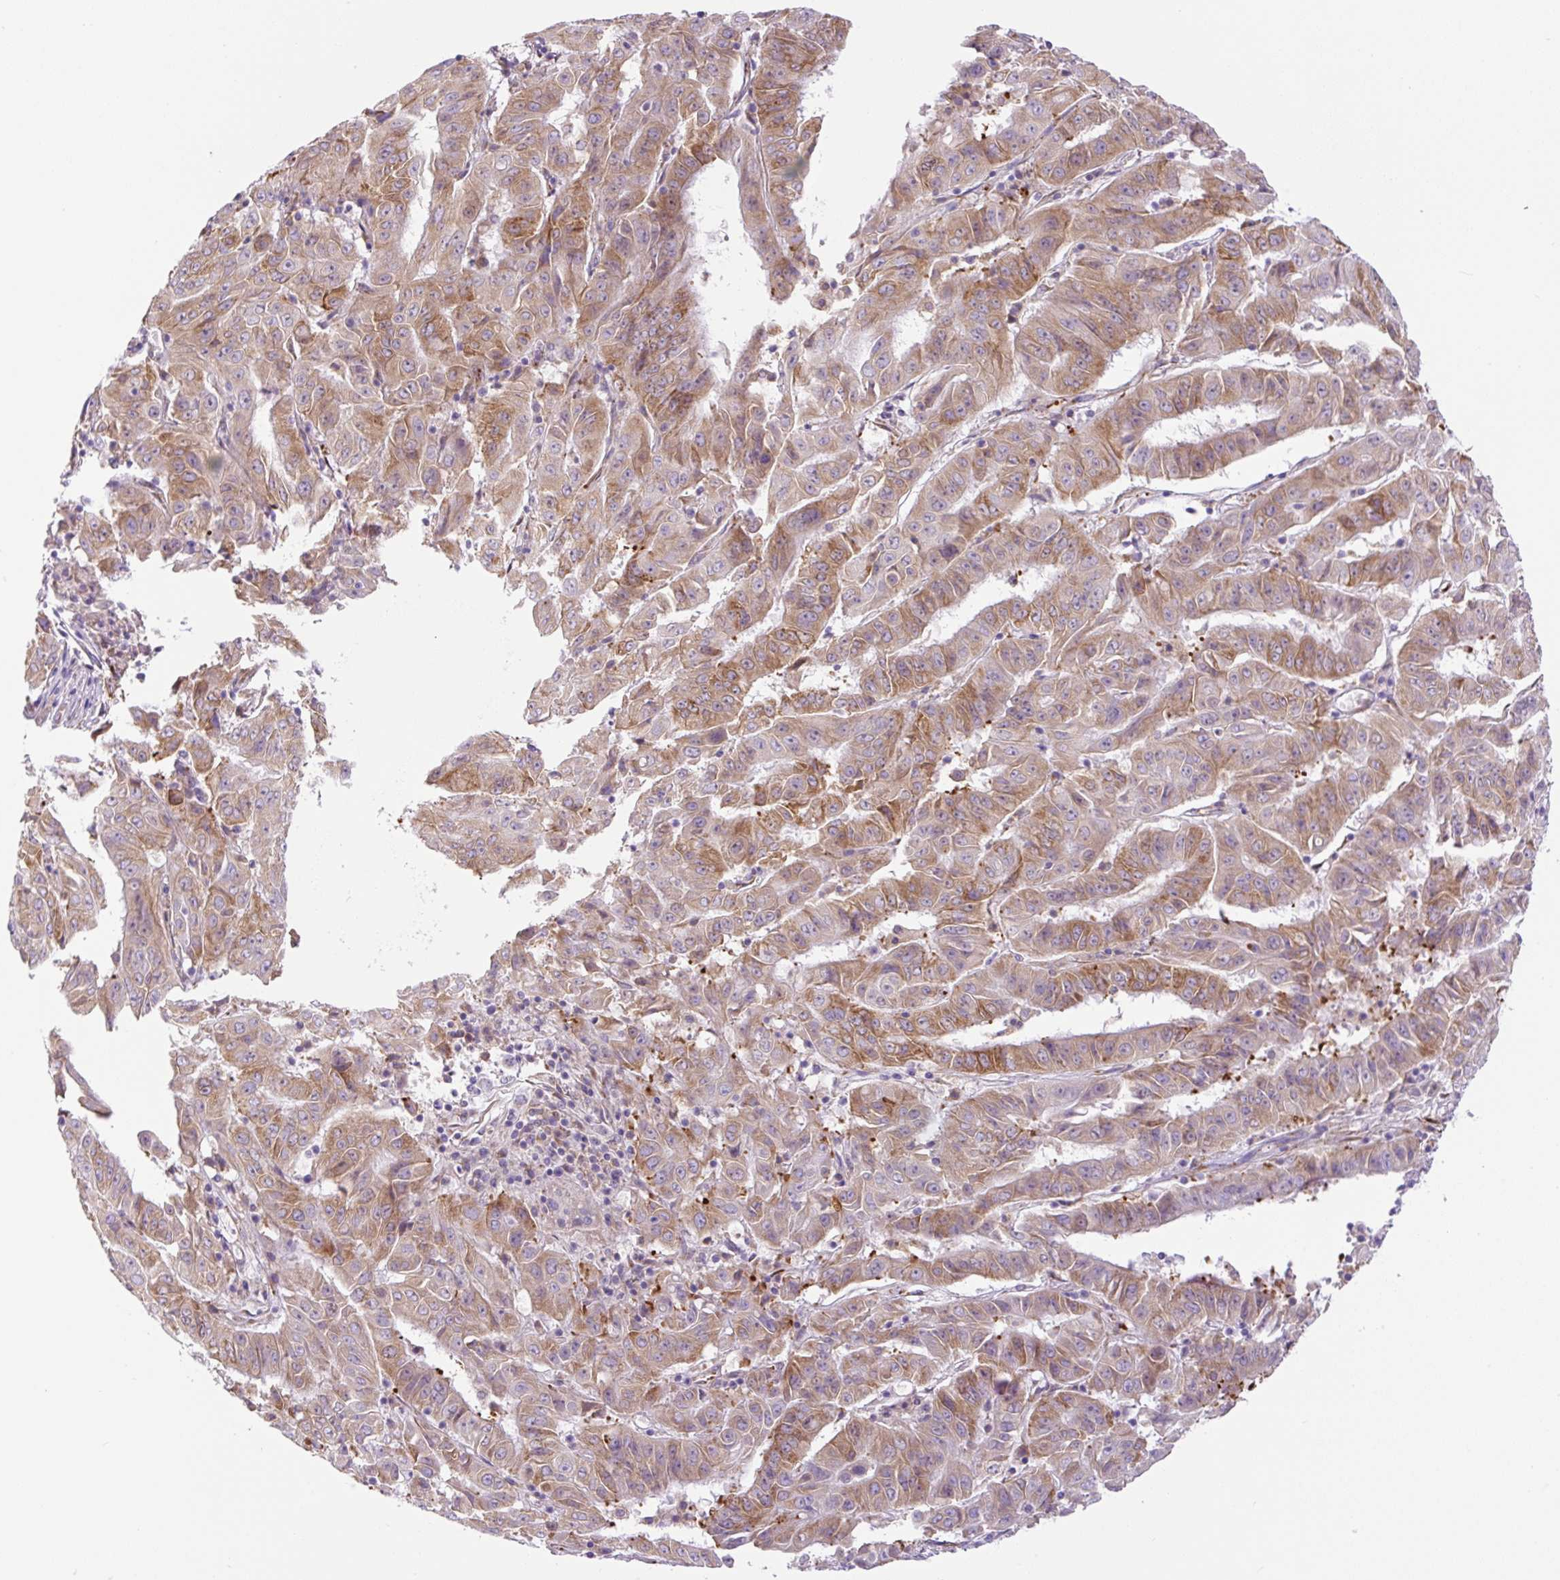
{"staining": {"intensity": "moderate", "quantity": ">75%", "location": "cytoplasmic/membranous"}, "tissue": "pancreatic cancer", "cell_type": "Tumor cells", "image_type": "cancer", "snomed": [{"axis": "morphology", "description": "Adenocarcinoma, NOS"}, {"axis": "topography", "description": "Pancreas"}], "caption": "Adenocarcinoma (pancreatic) was stained to show a protein in brown. There is medium levels of moderate cytoplasmic/membranous positivity in approximately >75% of tumor cells.", "gene": "POFUT1", "patient": {"sex": "male", "age": 63}}